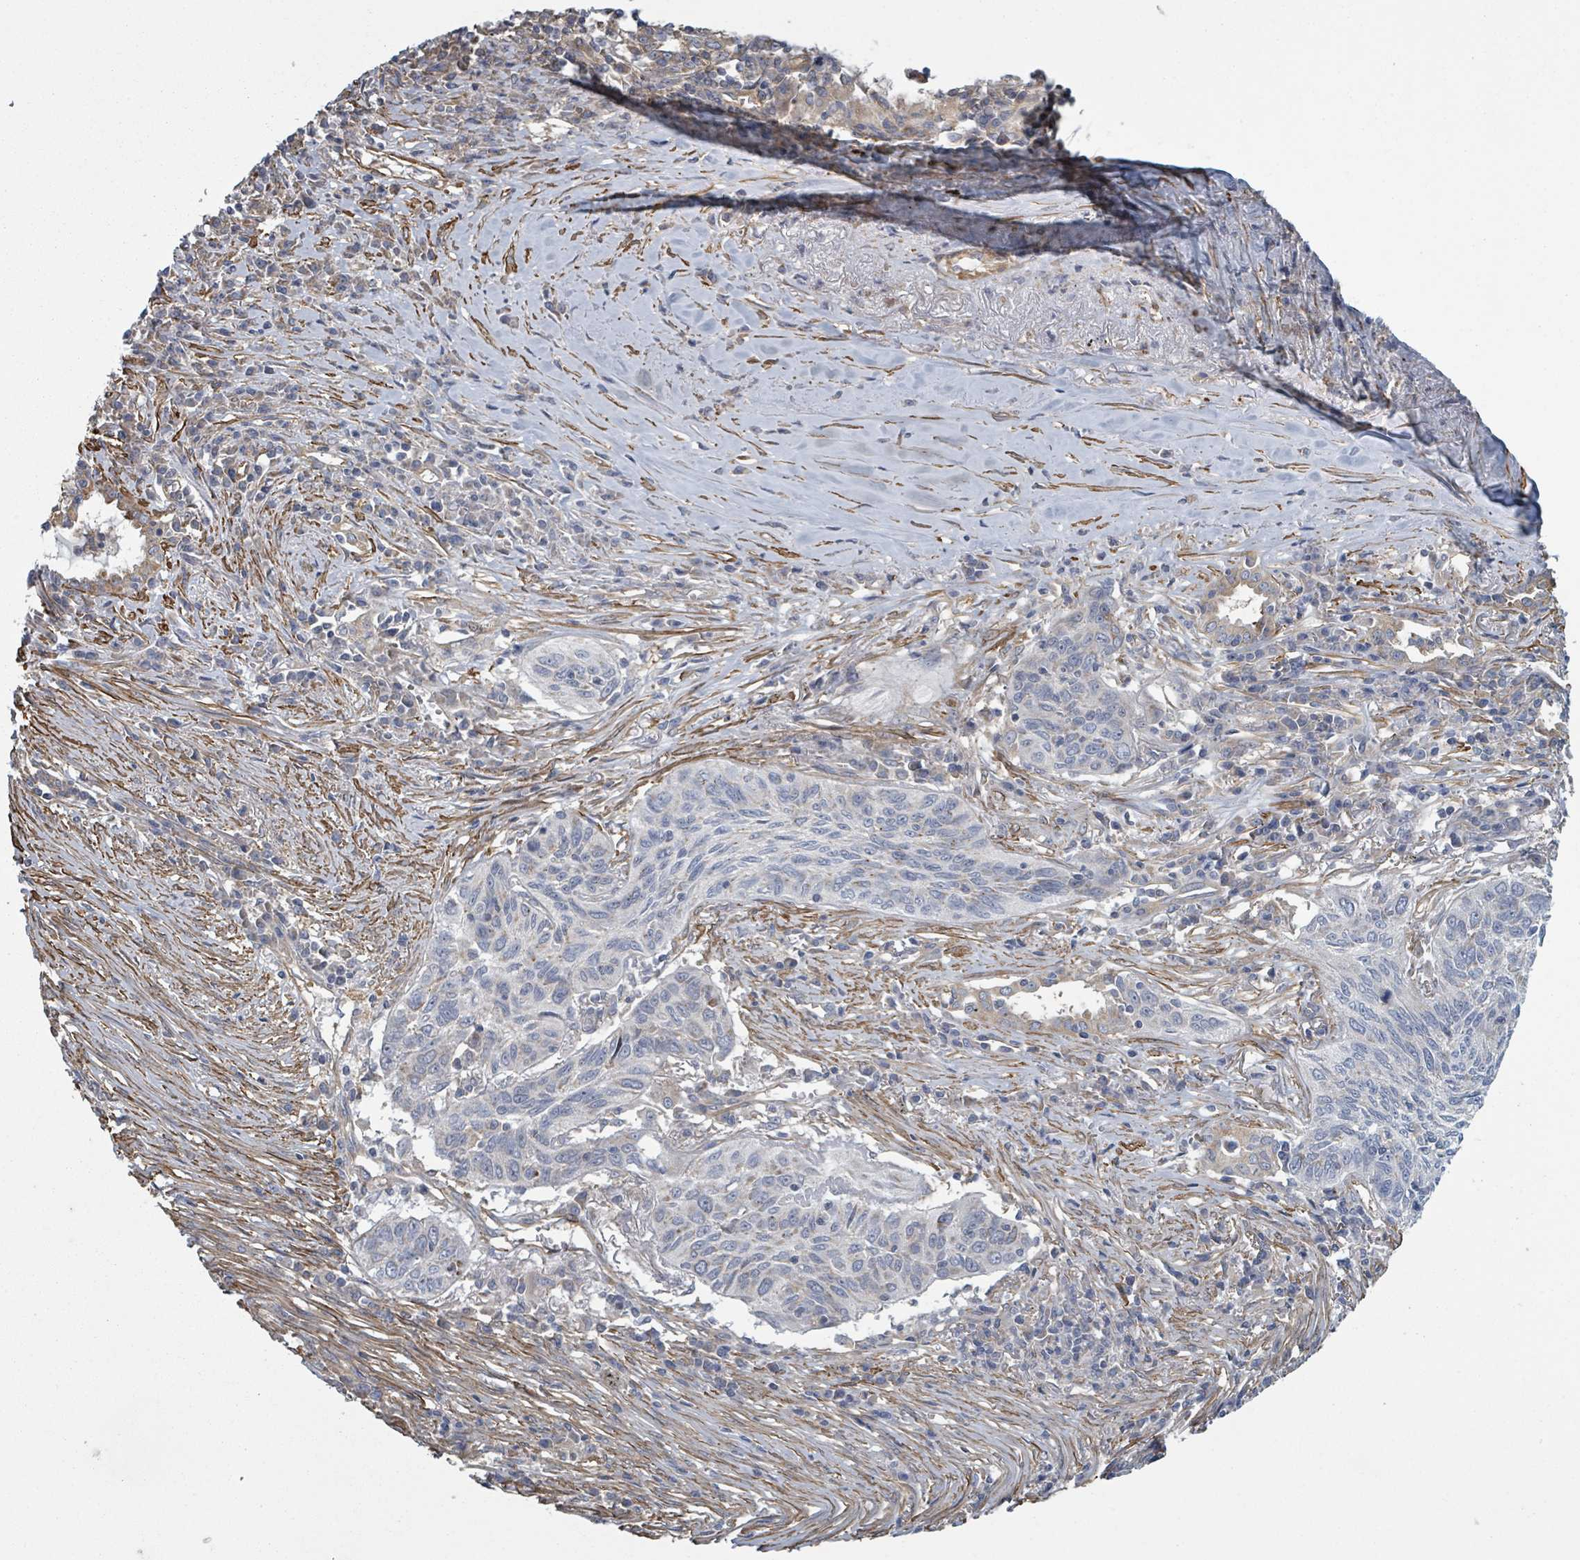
{"staining": {"intensity": "negative", "quantity": "none", "location": "none"}, "tissue": "lung cancer", "cell_type": "Tumor cells", "image_type": "cancer", "snomed": [{"axis": "morphology", "description": "Squamous cell carcinoma, NOS"}, {"axis": "topography", "description": "Lung"}], "caption": "Immunohistochemical staining of human lung cancer shows no significant expression in tumor cells.", "gene": "ADCK1", "patient": {"sex": "female", "age": 66}}